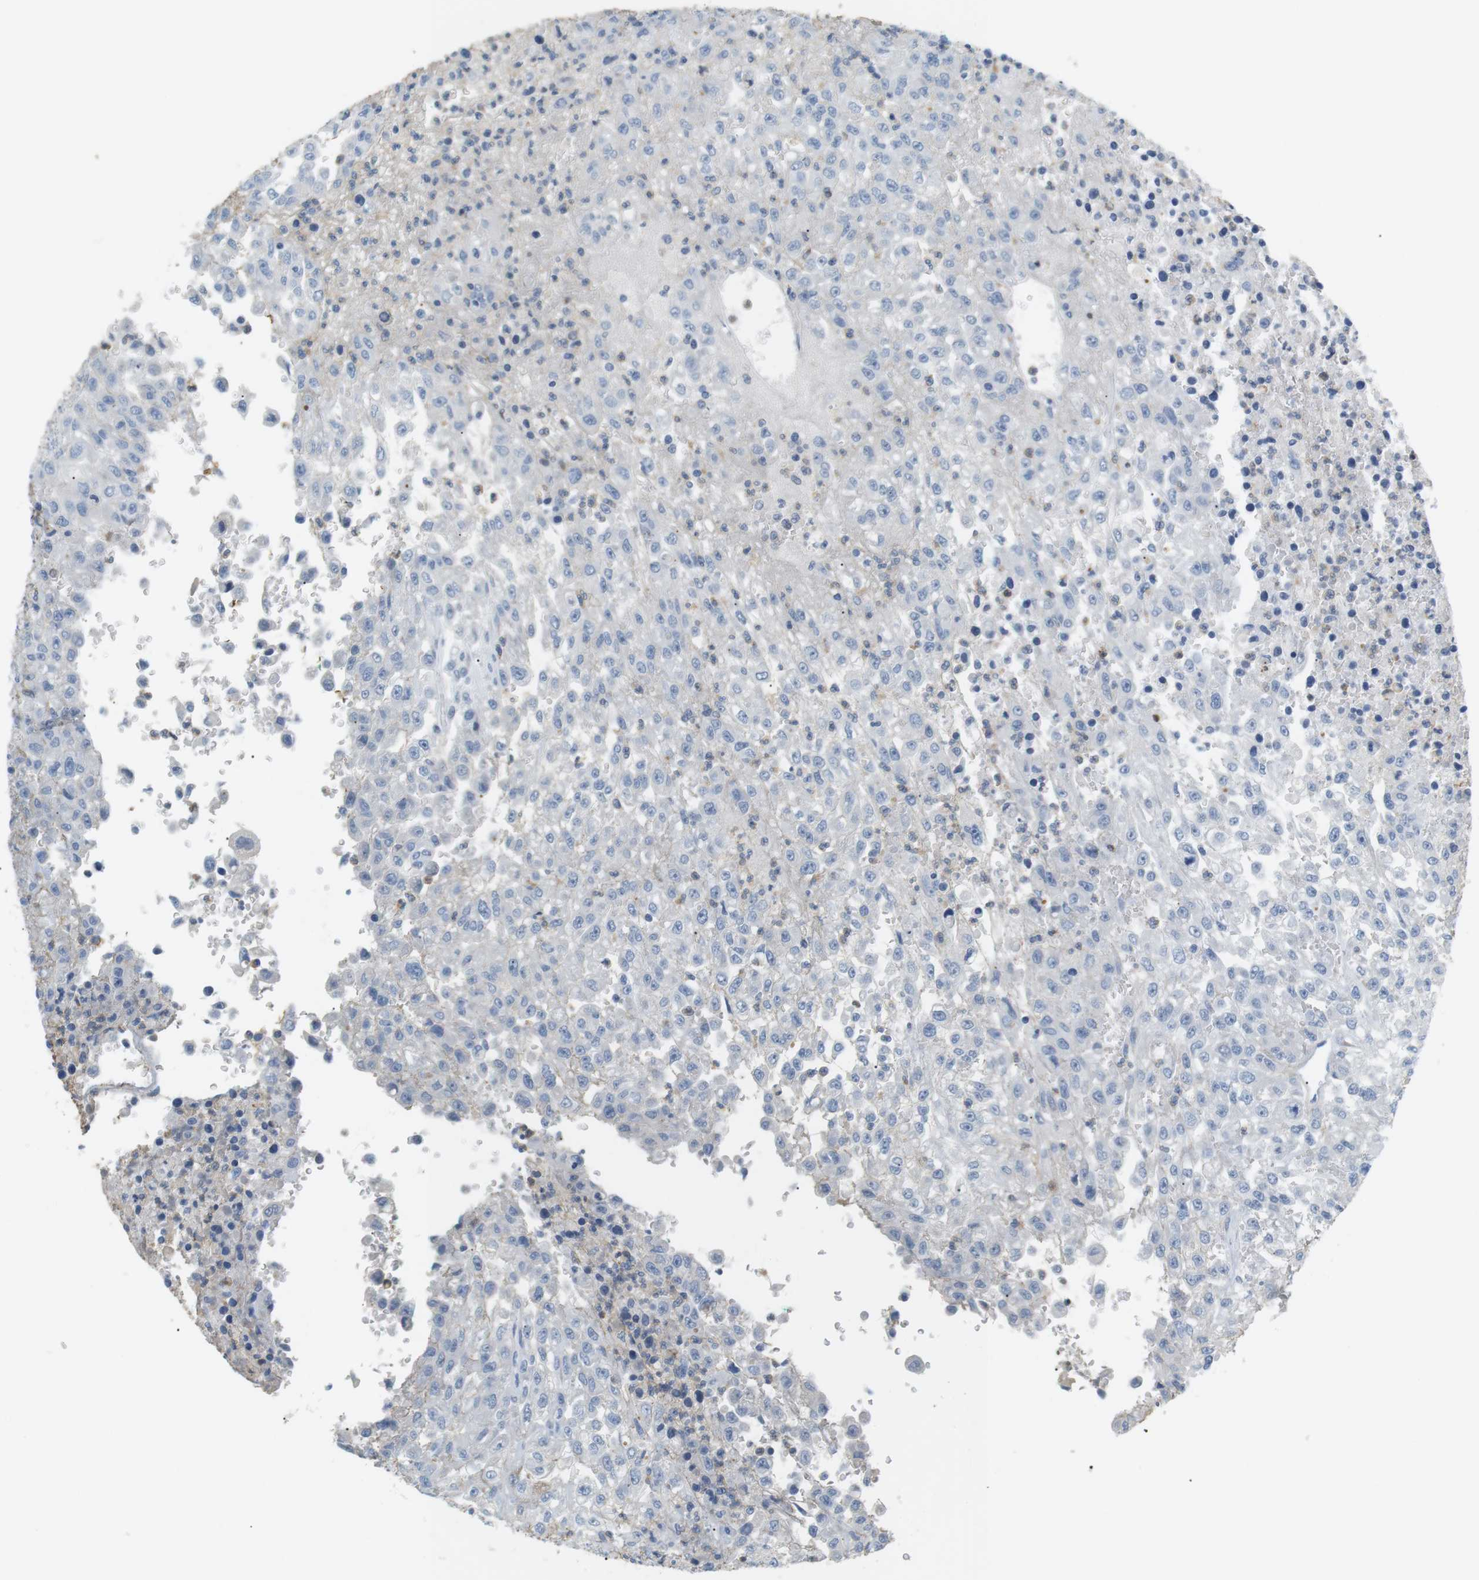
{"staining": {"intensity": "negative", "quantity": "none", "location": "none"}, "tissue": "urothelial cancer", "cell_type": "Tumor cells", "image_type": "cancer", "snomed": [{"axis": "morphology", "description": "Urothelial carcinoma, High grade"}, {"axis": "topography", "description": "Urinary bladder"}], "caption": "Photomicrograph shows no protein expression in tumor cells of high-grade urothelial carcinoma tissue.", "gene": "CD300E", "patient": {"sex": "male", "age": 46}}